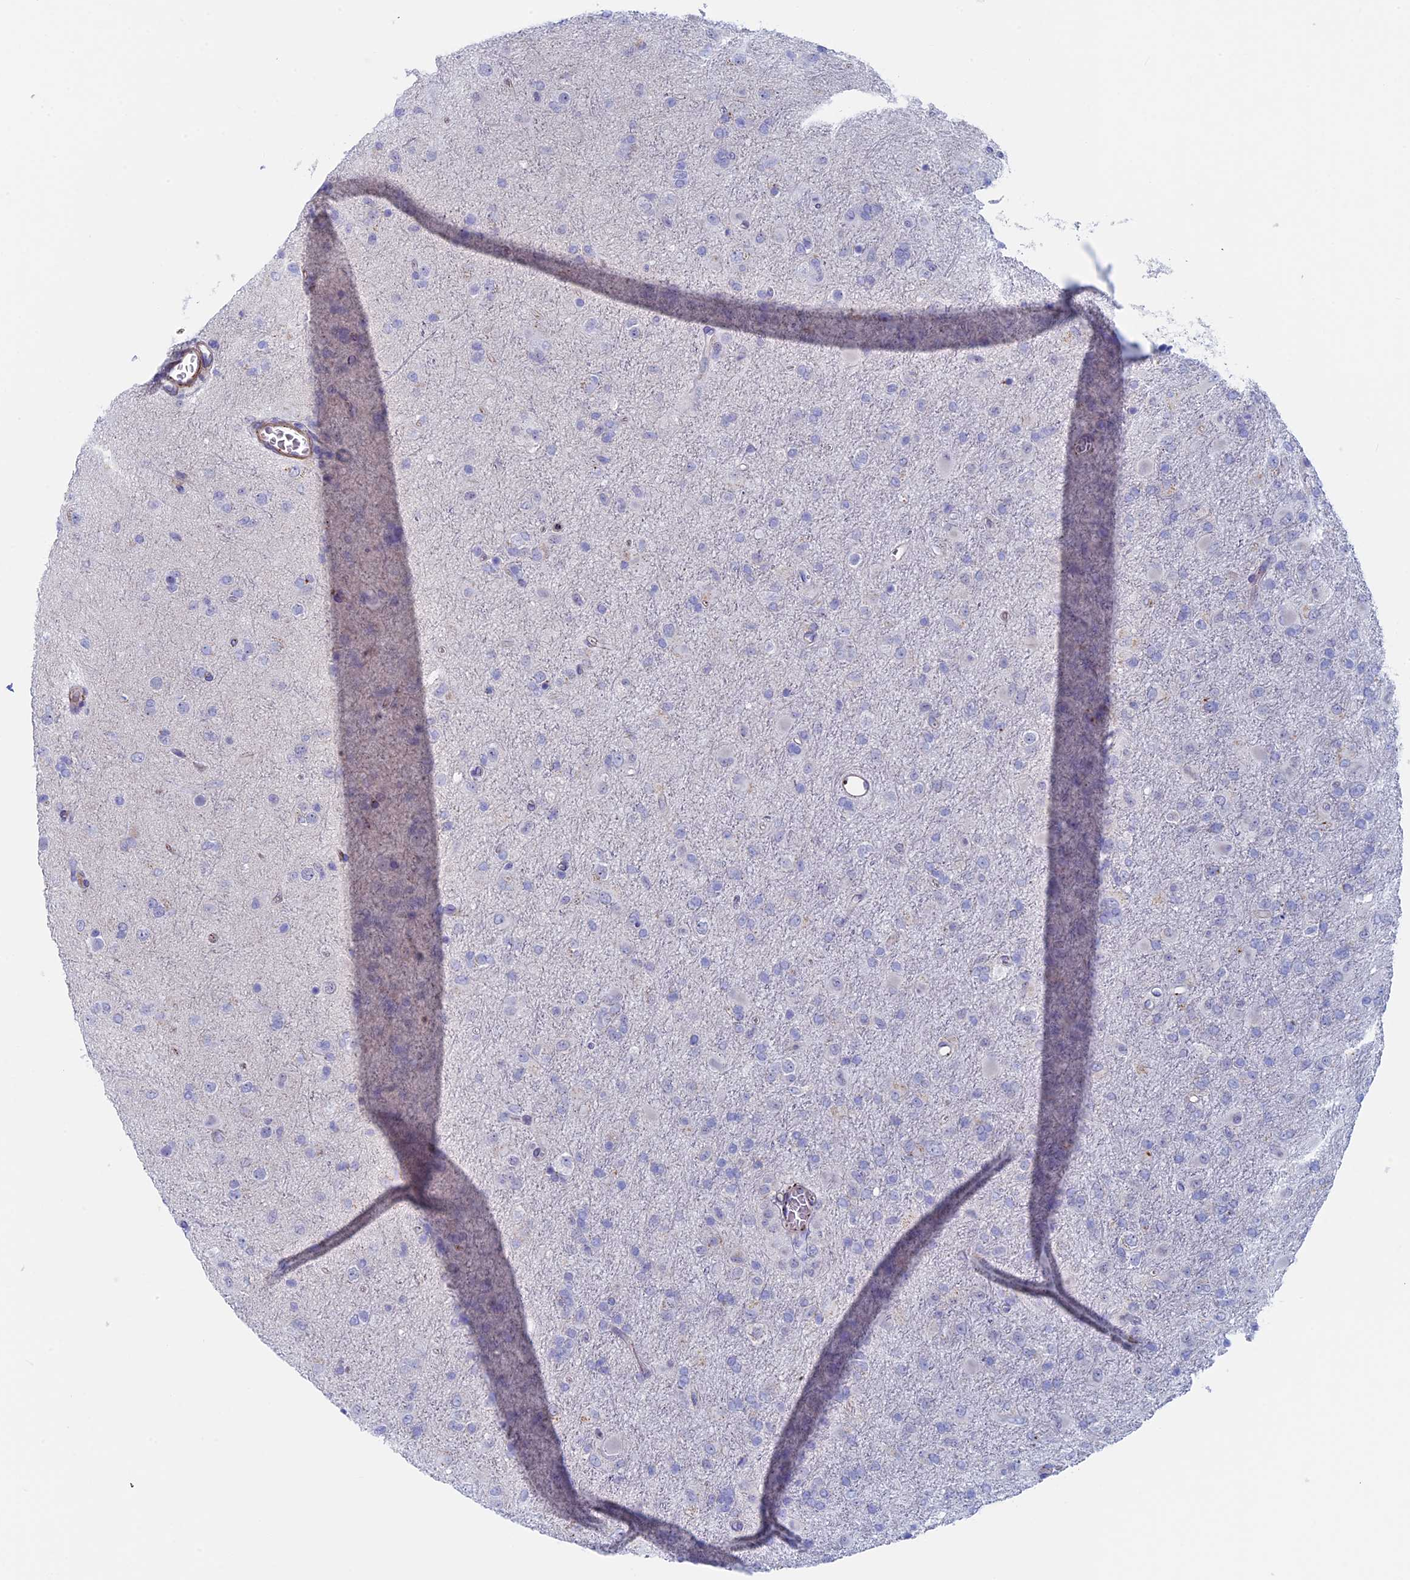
{"staining": {"intensity": "negative", "quantity": "none", "location": "none"}, "tissue": "glioma", "cell_type": "Tumor cells", "image_type": "cancer", "snomed": [{"axis": "morphology", "description": "Glioma, malignant, Low grade"}, {"axis": "topography", "description": "Brain"}], "caption": "An IHC image of malignant glioma (low-grade) is shown. There is no staining in tumor cells of malignant glioma (low-grade).", "gene": "MAGEB6", "patient": {"sex": "male", "age": 65}}